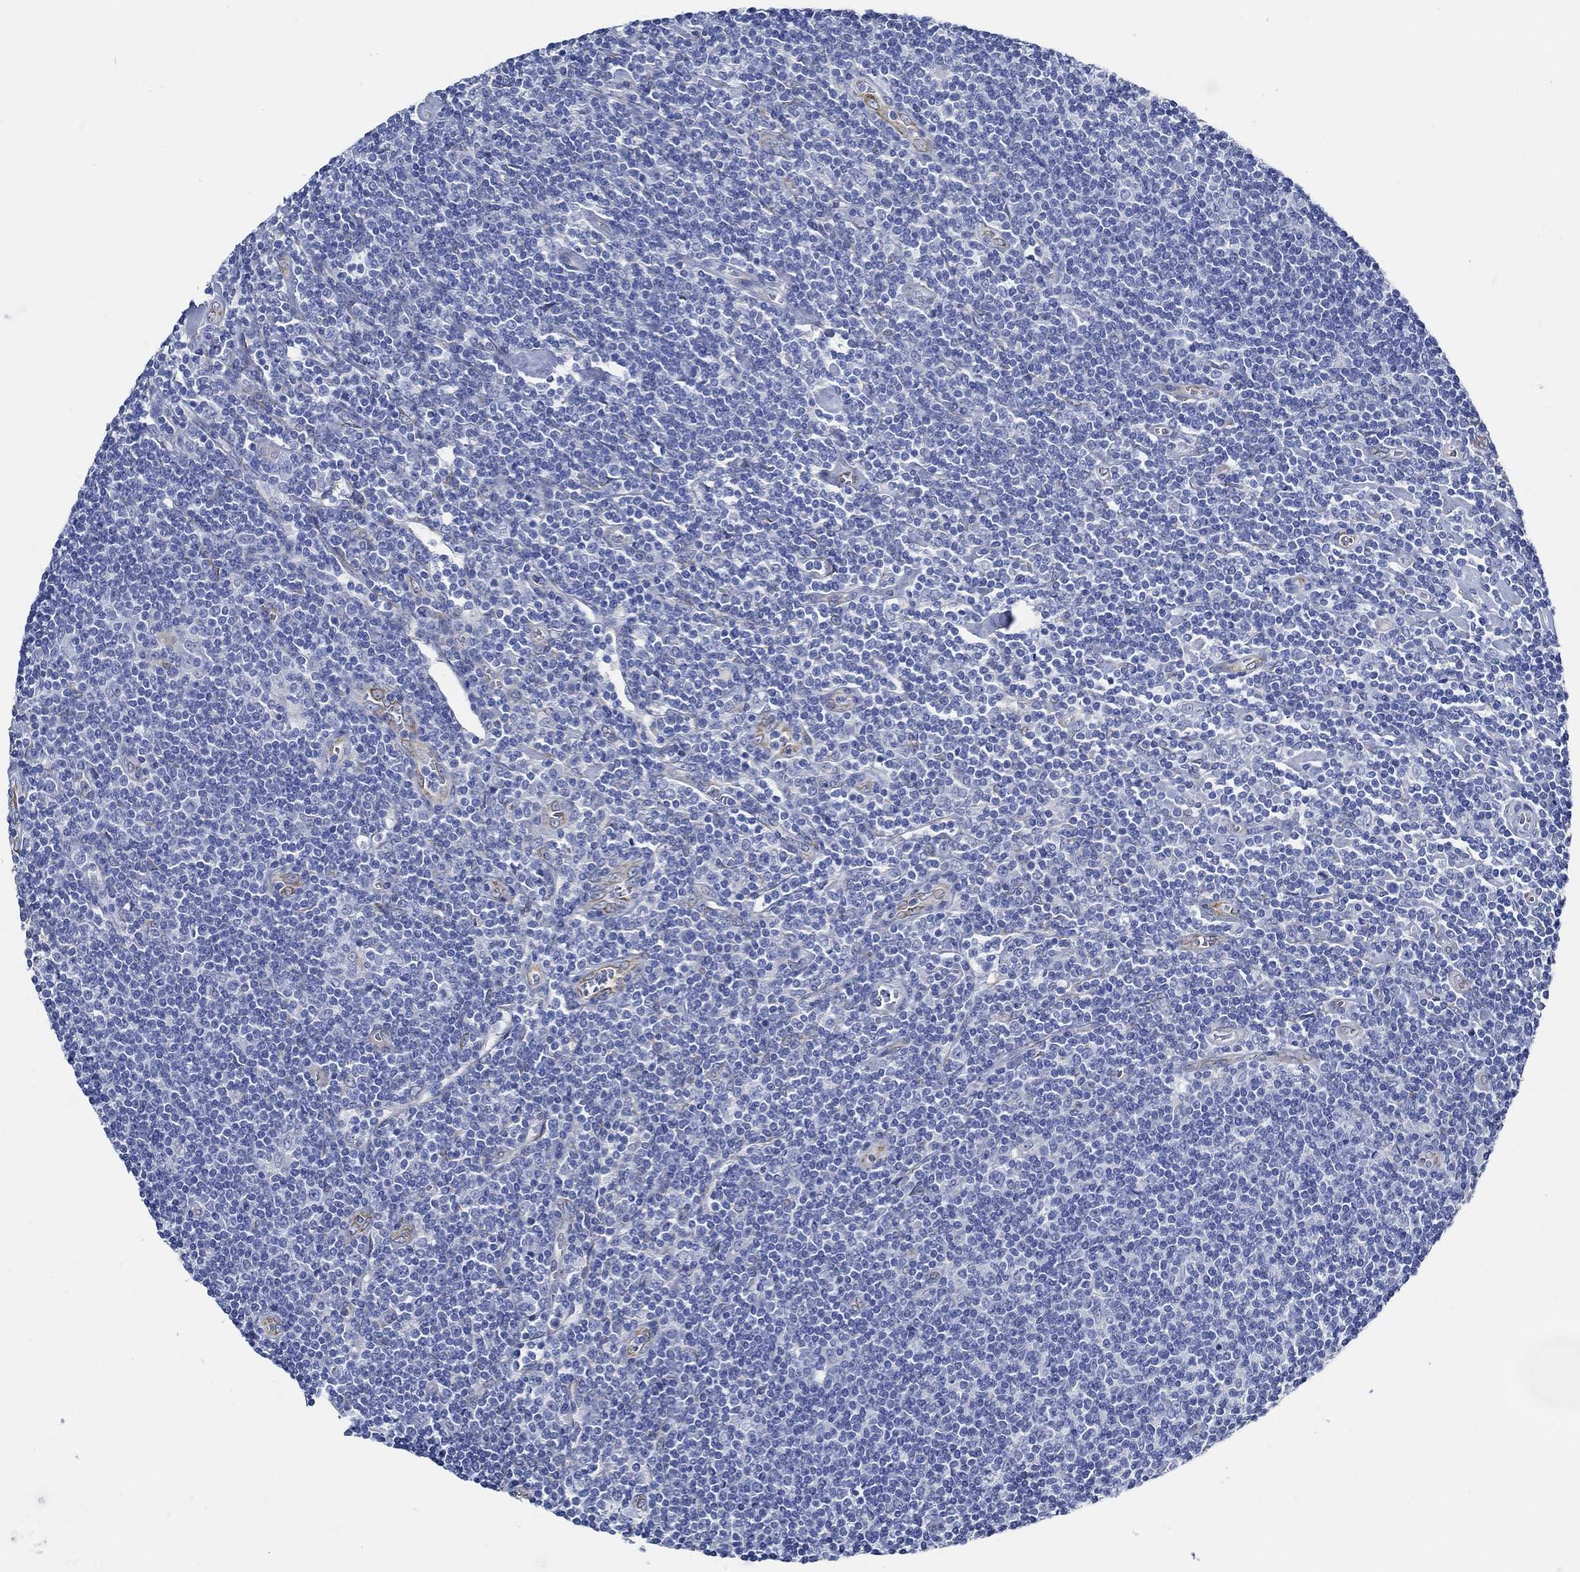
{"staining": {"intensity": "negative", "quantity": "none", "location": "none"}, "tissue": "lymphoma", "cell_type": "Tumor cells", "image_type": "cancer", "snomed": [{"axis": "morphology", "description": "Hodgkin's disease, NOS"}, {"axis": "topography", "description": "Lymph node"}], "caption": "DAB immunohistochemical staining of lymphoma reveals no significant staining in tumor cells. (DAB immunohistochemistry (IHC), high magnification).", "gene": "HECW2", "patient": {"sex": "male", "age": 40}}